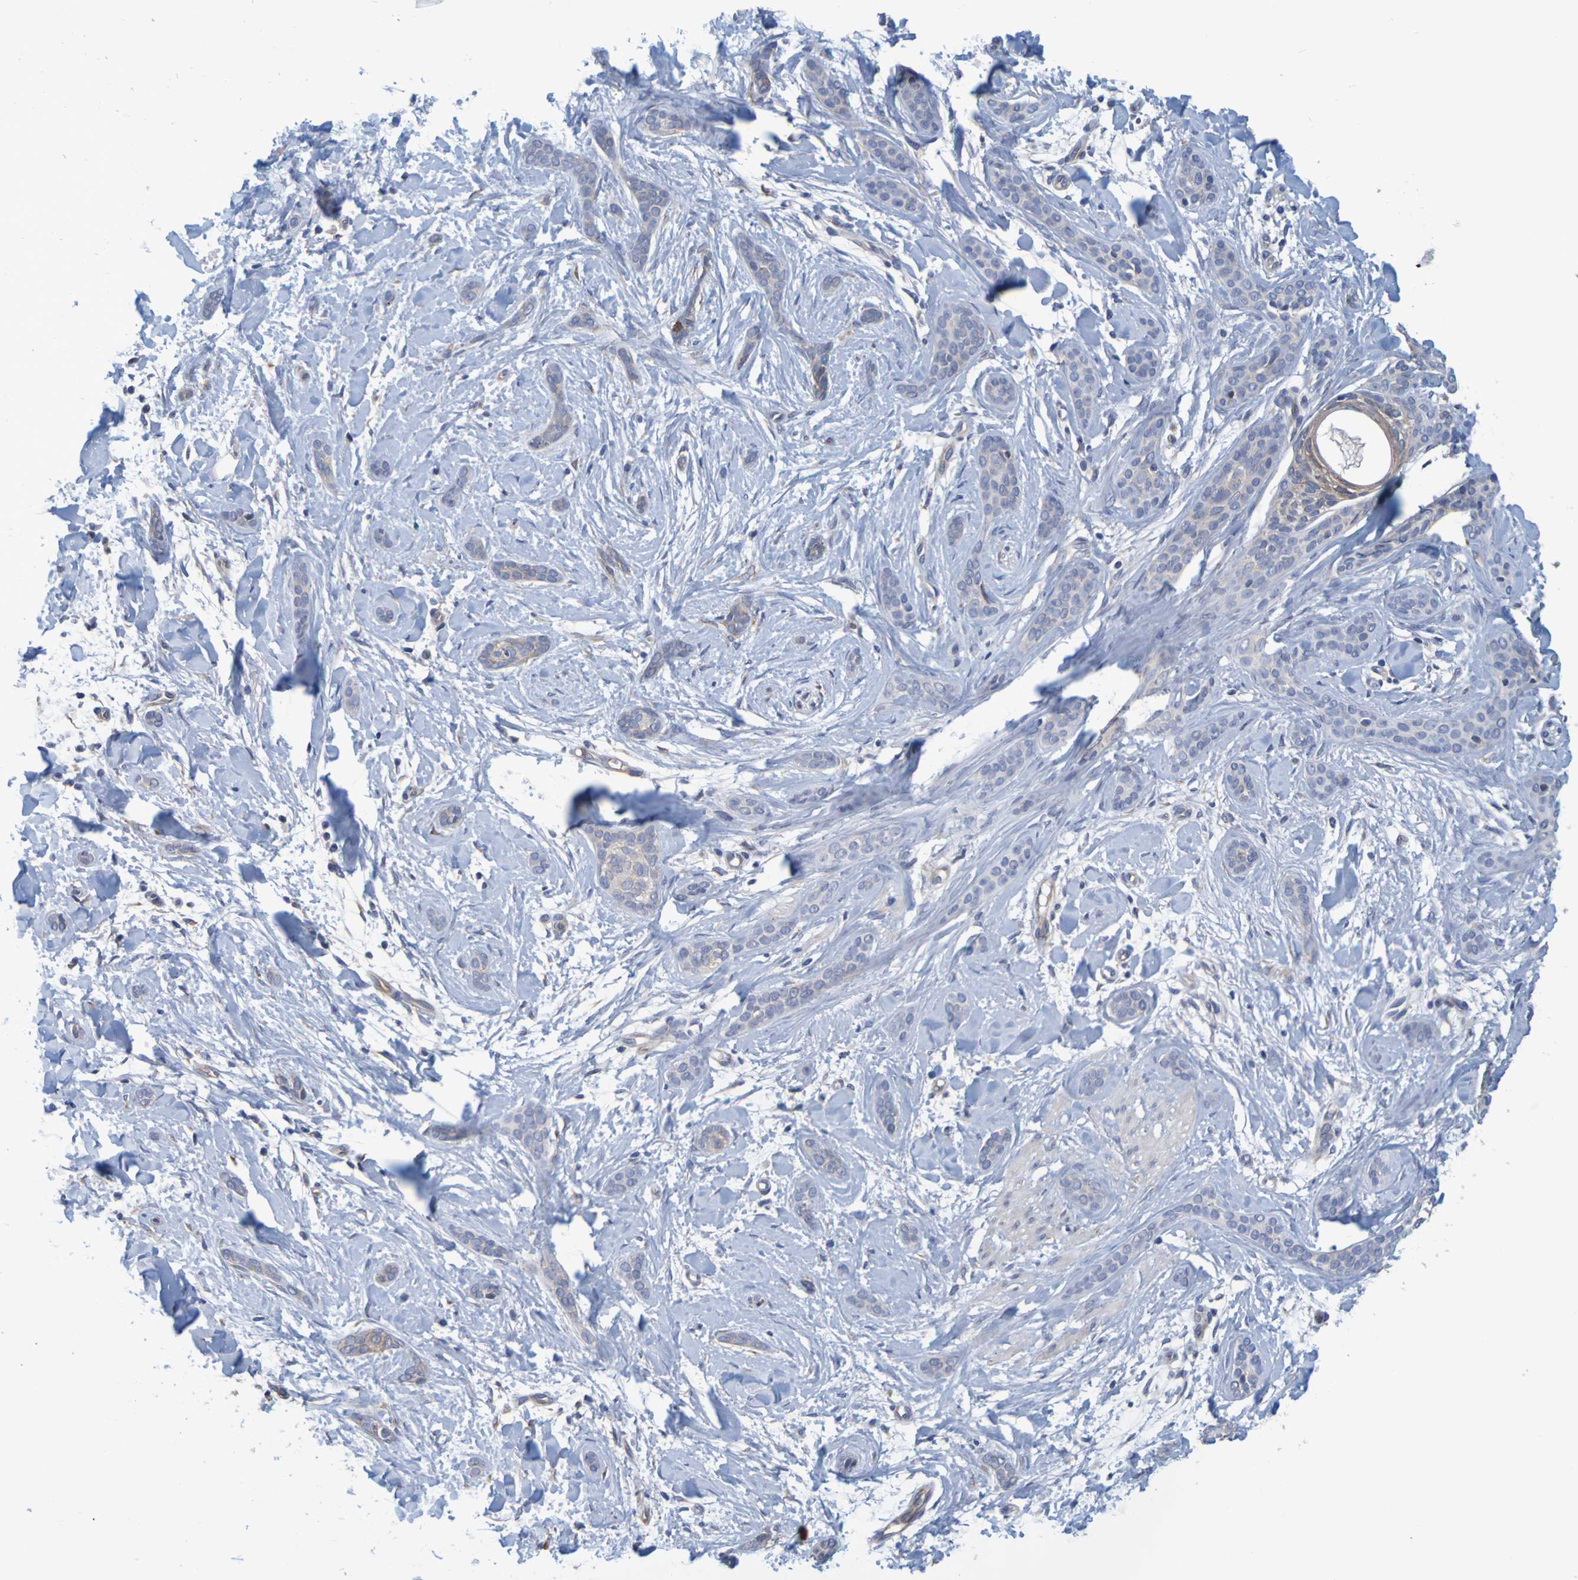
{"staining": {"intensity": "weak", "quantity": ">75%", "location": "cytoplasmic/membranous"}, "tissue": "skin cancer", "cell_type": "Tumor cells", "image_type": "cancer", "snomed": [{"axis": "morphology", "description": "Basal cell carcinoma"}, {"axis": "morphology", "description": "Adnexal tumor, benign"}, {"axis": "topography", "description": "Skin"}], "caption": "IHC (DAB (3,3'-diaminobenzidine)) staining of skin cancer (benign adnexal tumor) demonstrates weak cytoplasmic/membranous protein positivity in approximately >75% of tumor cells.", "gene": "SIL1", "patient": {"sex": "female", "age": 42}}